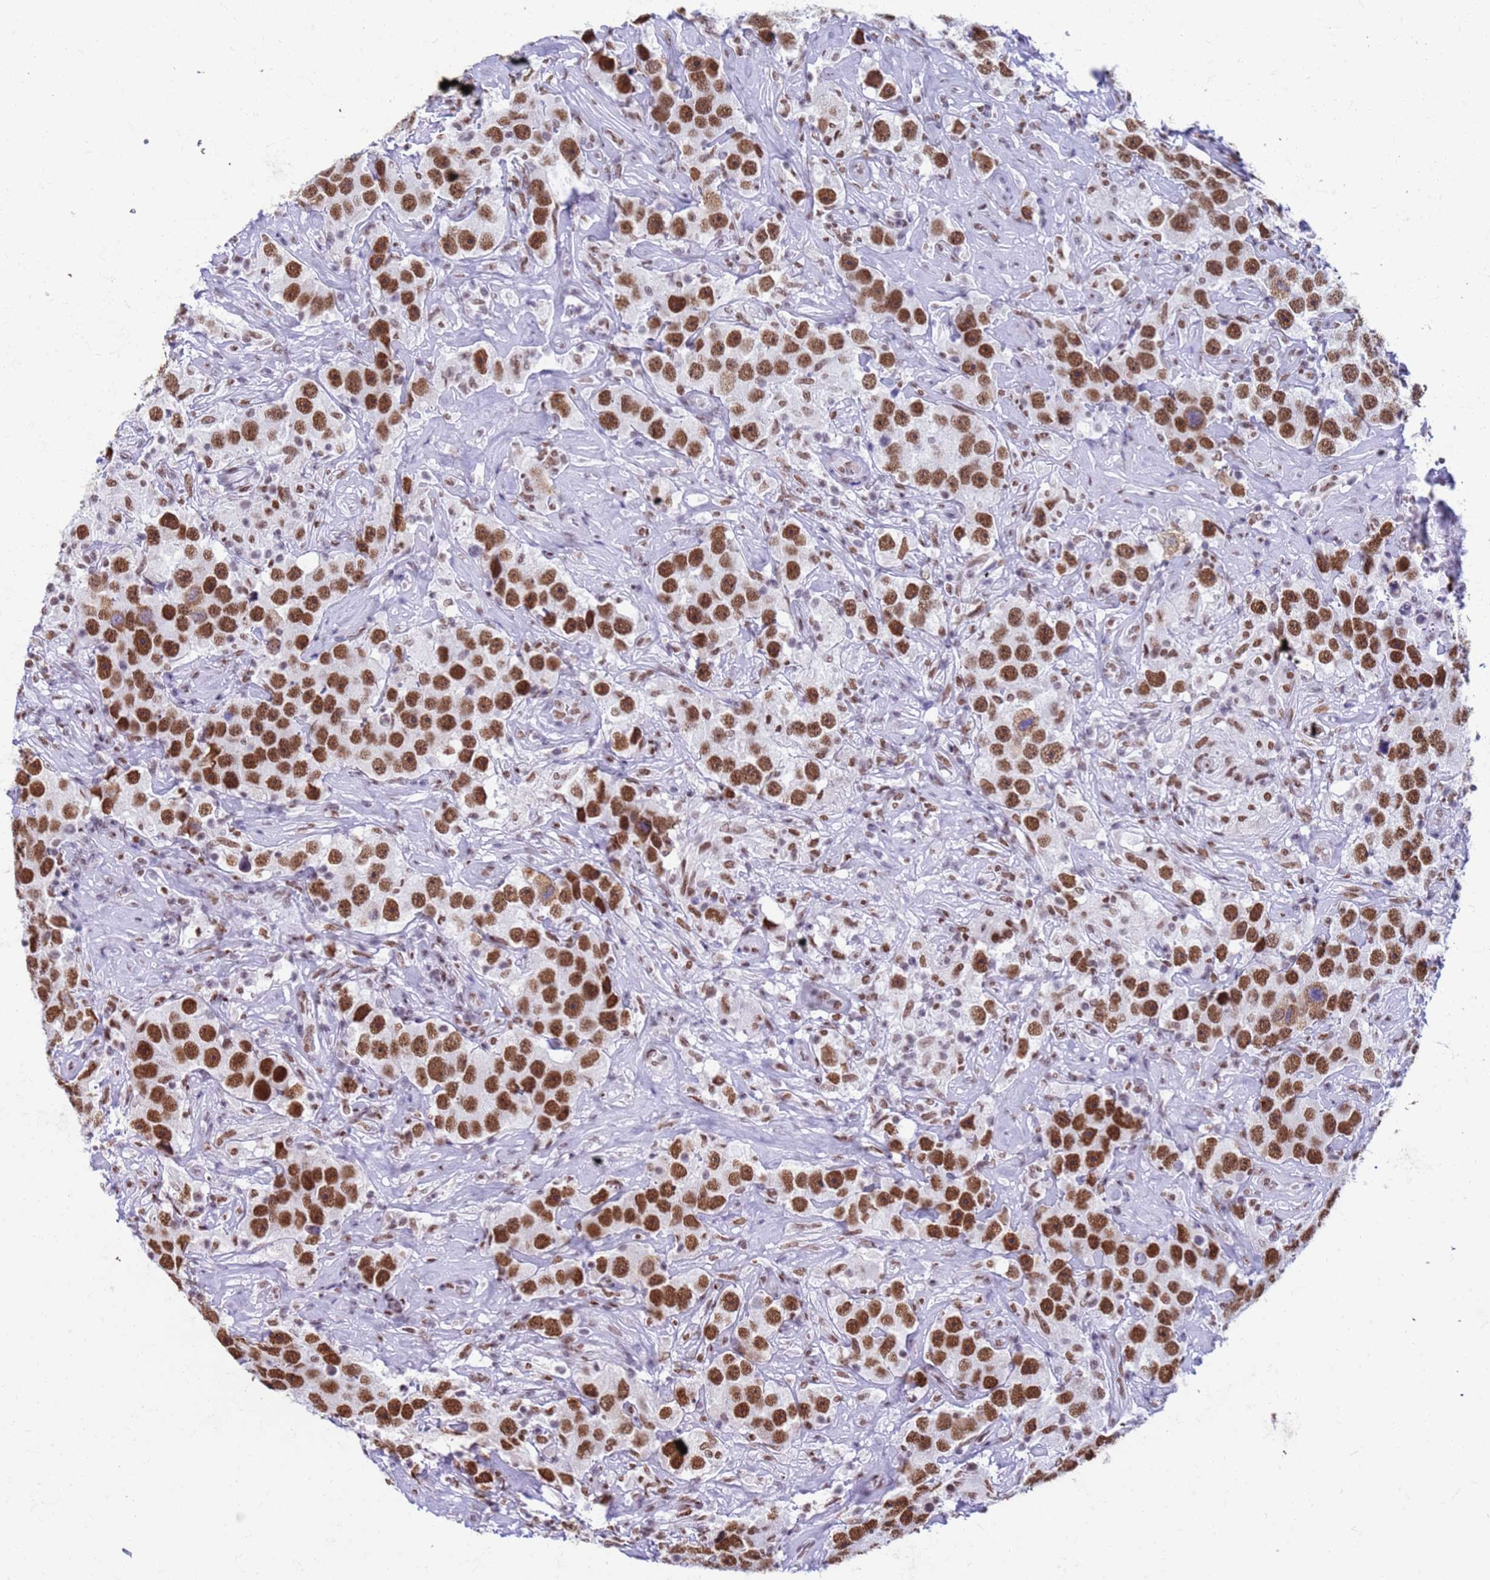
{"staining": {"intensity": "strong", "quantity": ">75%", "location": "nuclear"}, "tissue": "testis cancer", "cell_type": "Tumor cells", "image_type": "cancer", "snomed": [{"axis": "morphology", "description": "Seminoma, NOS"}, {"axis": "topography", "description": "Testis"}], "caption": "Immunohistochemistry staining of testis seminoma, which exhibits high levels of strong nuclear staining in about >75% of tumor cells indicating strong nuclear protein positivity. The staining was performed using DAB (brown) for protein detection and nuclei were counterstained in hematoxylin (blue).", "gene": "FAM170B", "patient": {"sex": "male", "age": 49}}